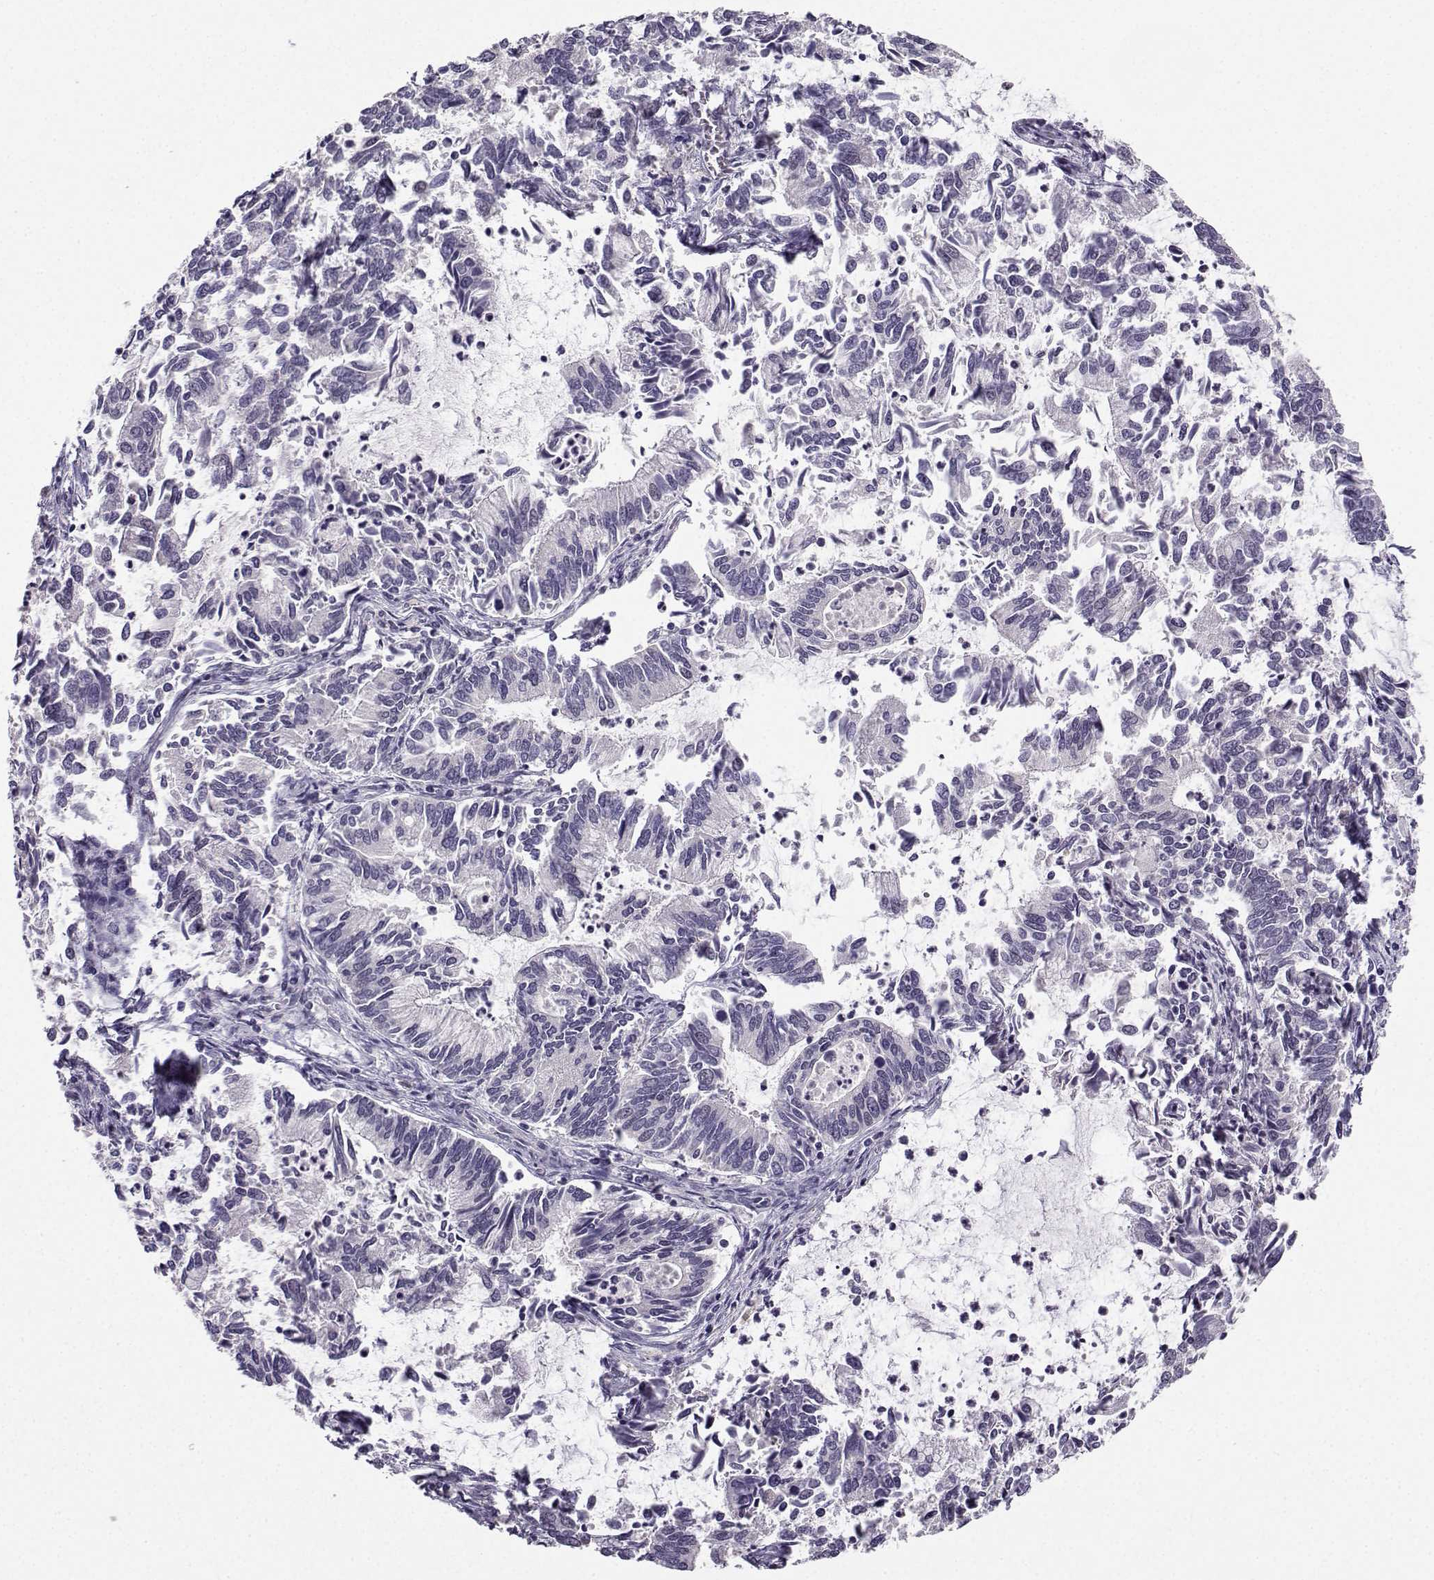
{"staining": {"intensity": "negative", "quantity": "none", "location": "none"}, "tissue": "cervical cancer", "cell_type": "Tumor cells", "image_type": "cancer", "snomed": [{"axis": "morphology", "description": "Adenocarcinoma, NOS"}, {"axis": "topography", "description": "Cervix"}], "caption": "Cervical cancer (adenocarcinoma) stained for a protein using immunohistochemistry shows no staining tumor cells.", "gene": "LIN28A", "patient": {"sex": "female", "age": 42}}